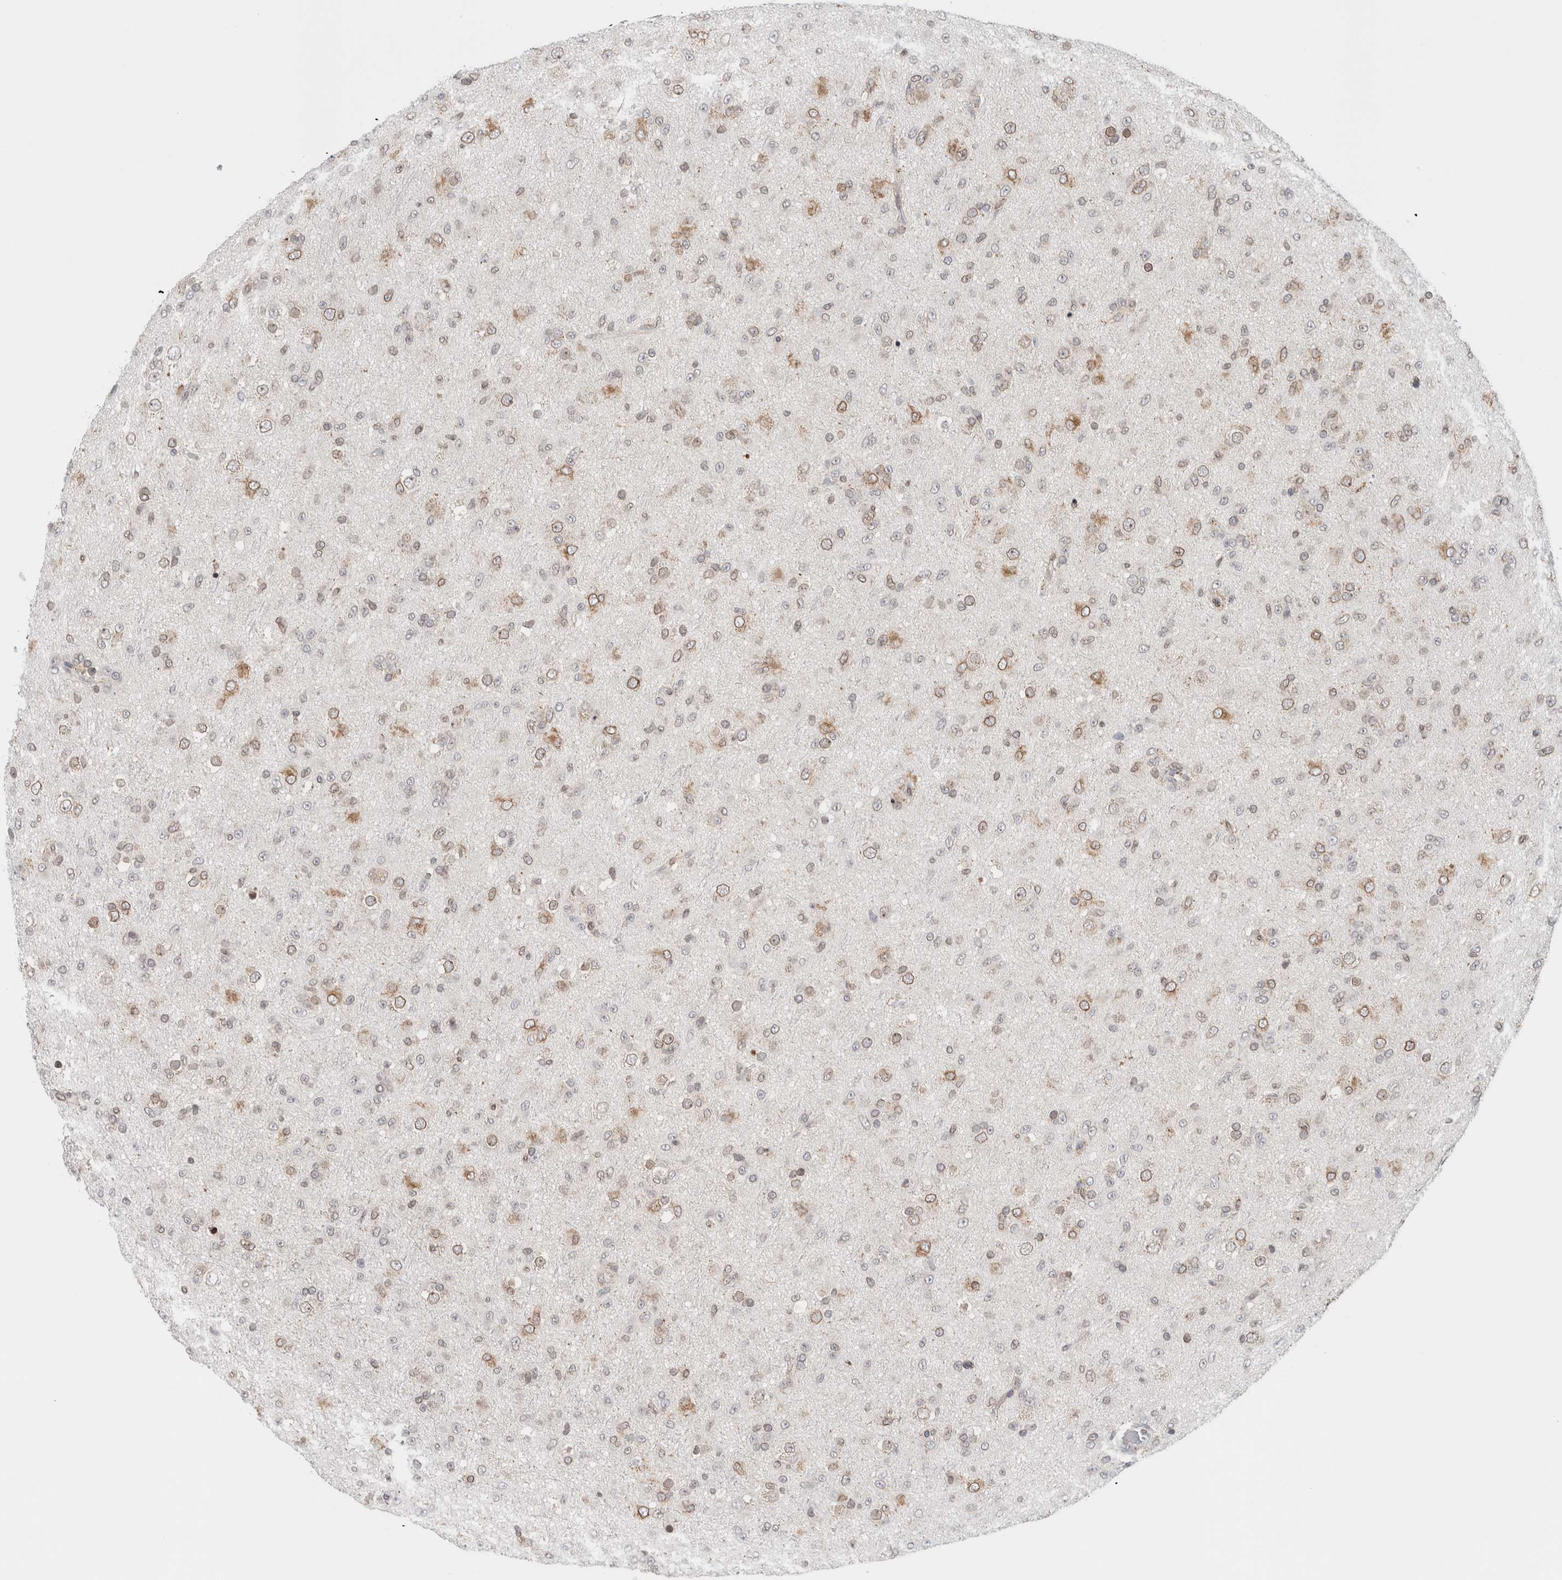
{"staining": {"intensity": "weak", "quantity": "25%-75%", "location": "nuclear"}, "tissue": "glioma", "cell_type": "Tumor cells", "image_type": "cancer", "snomed": [{"axis": "morphology", "description": "Glioma, malignant, Low grade"}, {"axis": "topography", "description": "Brain"}], "caption": "There is low levels of weak nuclear staining in tumor cells of malignant glioma (low-grade), as demonstrated by immunohistochemical staining (brown color).", "gene": "RBMX2", "patient": {"sex": "male", "age": 65}}